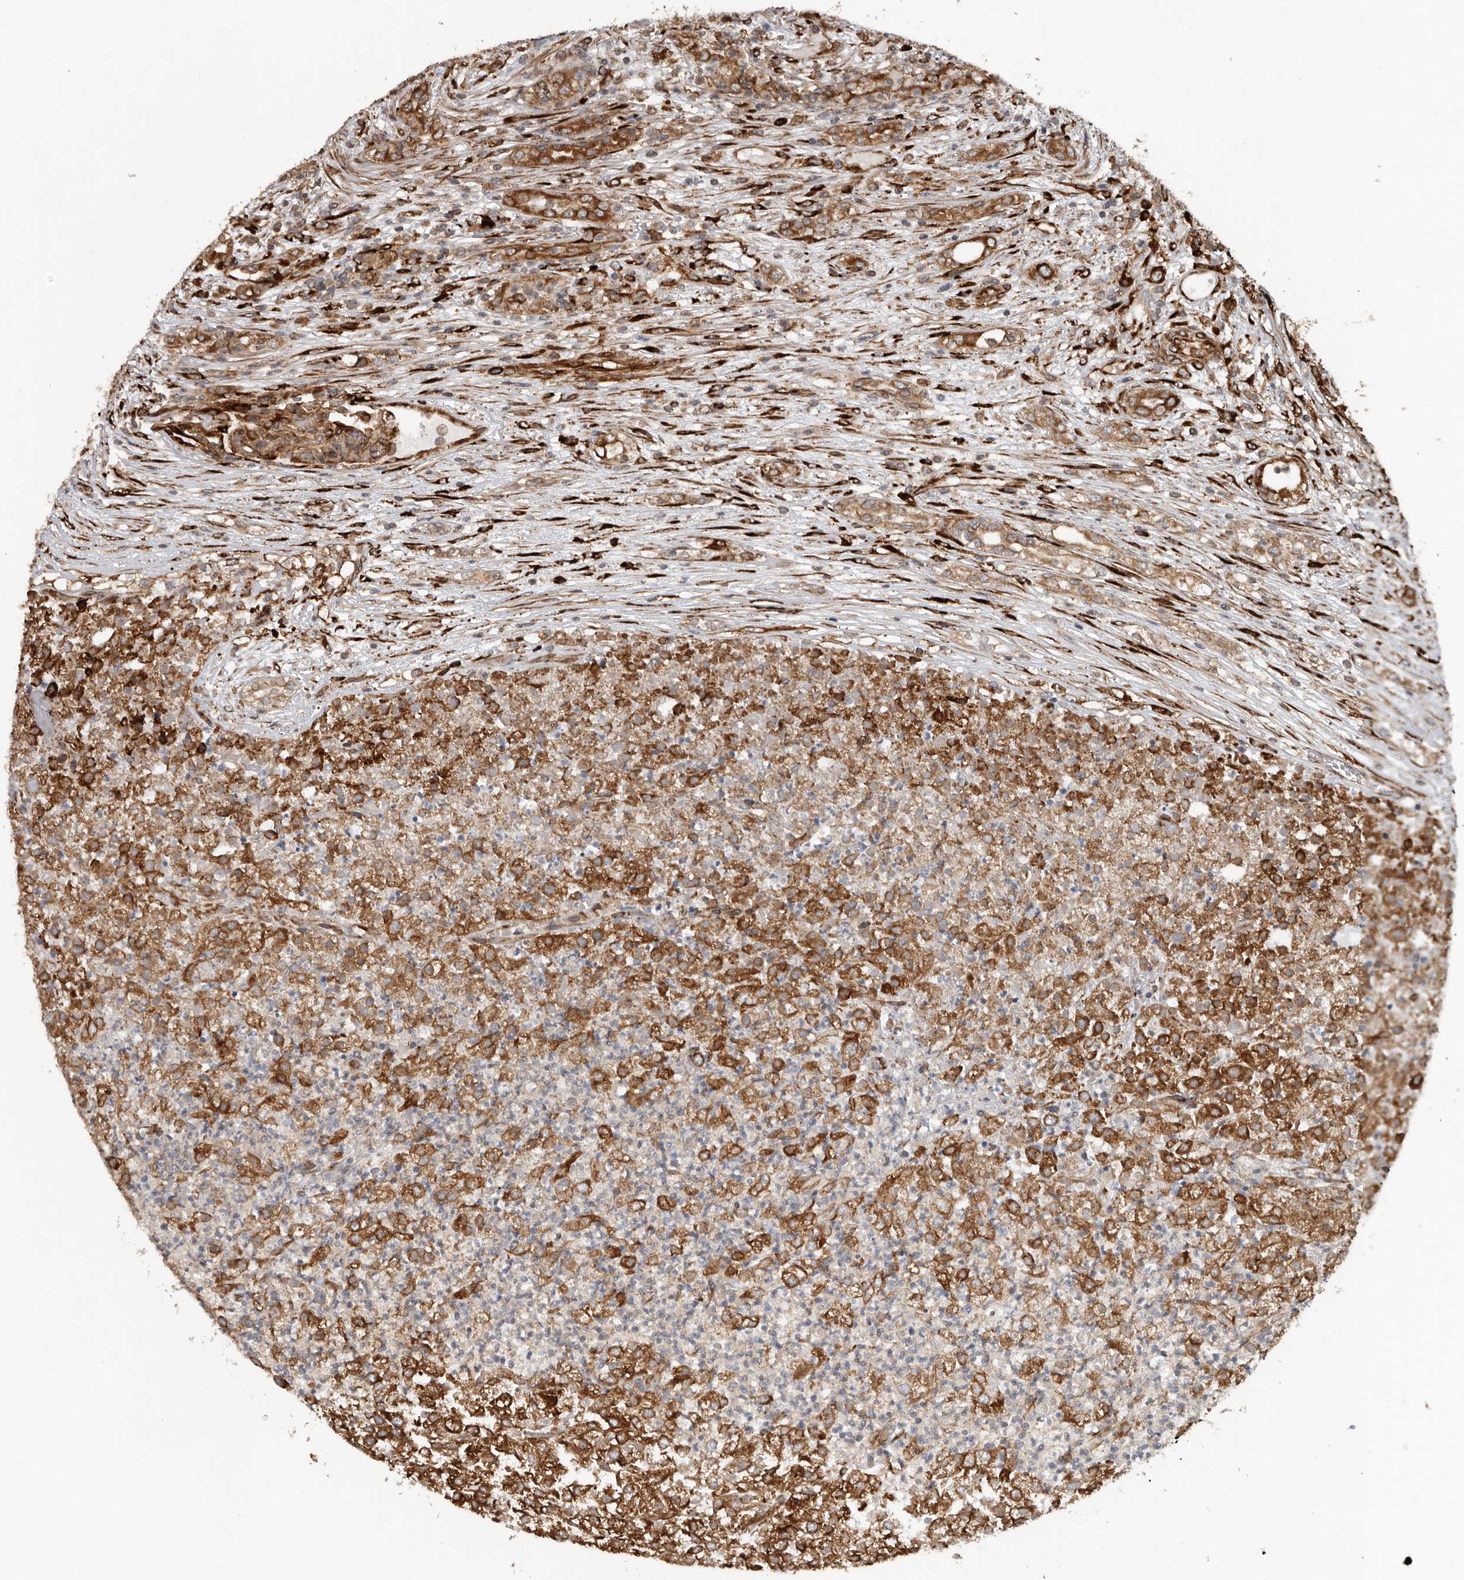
{"staining": {"intensity": "strong", "quantity": ">75%", "location": "cytoplasmic/membranous"}, "tissue": "renal cancer", "cell_type": "Tumor cells", "image_type": "cancer", "snomed": [{"axis": "morphology", "description": "Adenocarcinoma, NOS"}, {"axis": "topography", "description": "Kidney"}], "caption": "A high amount of strong cytoplasmic/membranous expression is present in about >75% of tumor cells in adenocarcinoma (renal) tissue.", "gene": "CEP350", "patient": {"sex": "female", "age": 54}}